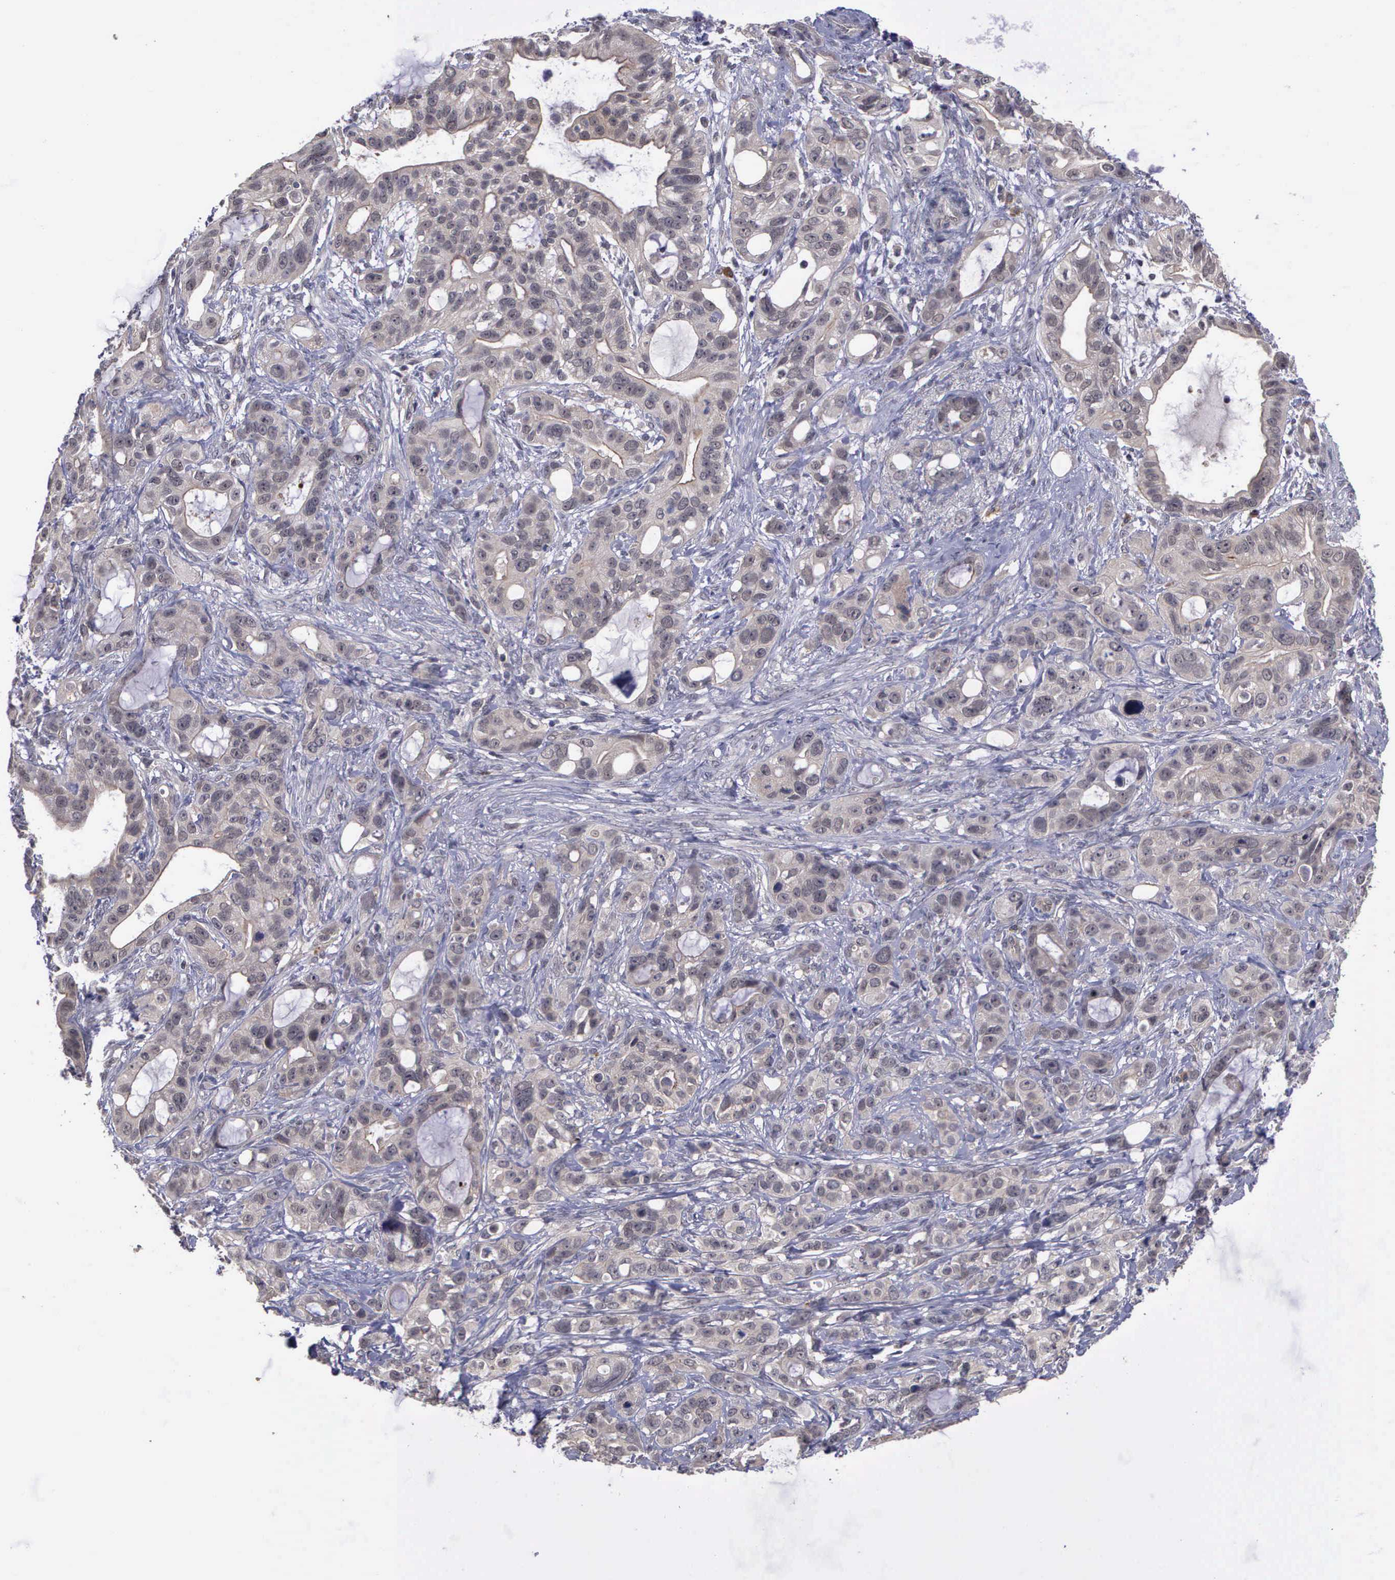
{"staining": {"intensity": "weak", "quantity": "25%-75%", "location": "cytoplasmic/membranous"}, "tissue": "stomach cancer", "cell_type": "Tumor cells", "image_type": "cancer", "snomed": [{"axis": "morphology", "description": "Adenocarcinoma, NOS"}, {"axis": "topography", "description": "Stomach, upper"}], "caption": "Brown immunohistochemical staining in stomach cancer (adenocarcinoma) reveals weak cytoplasmic/membranous expression in about 25%-75% of tumor cells.", "gene": "MAP3K9", "patient": {"sex": "male", "age": 47}}